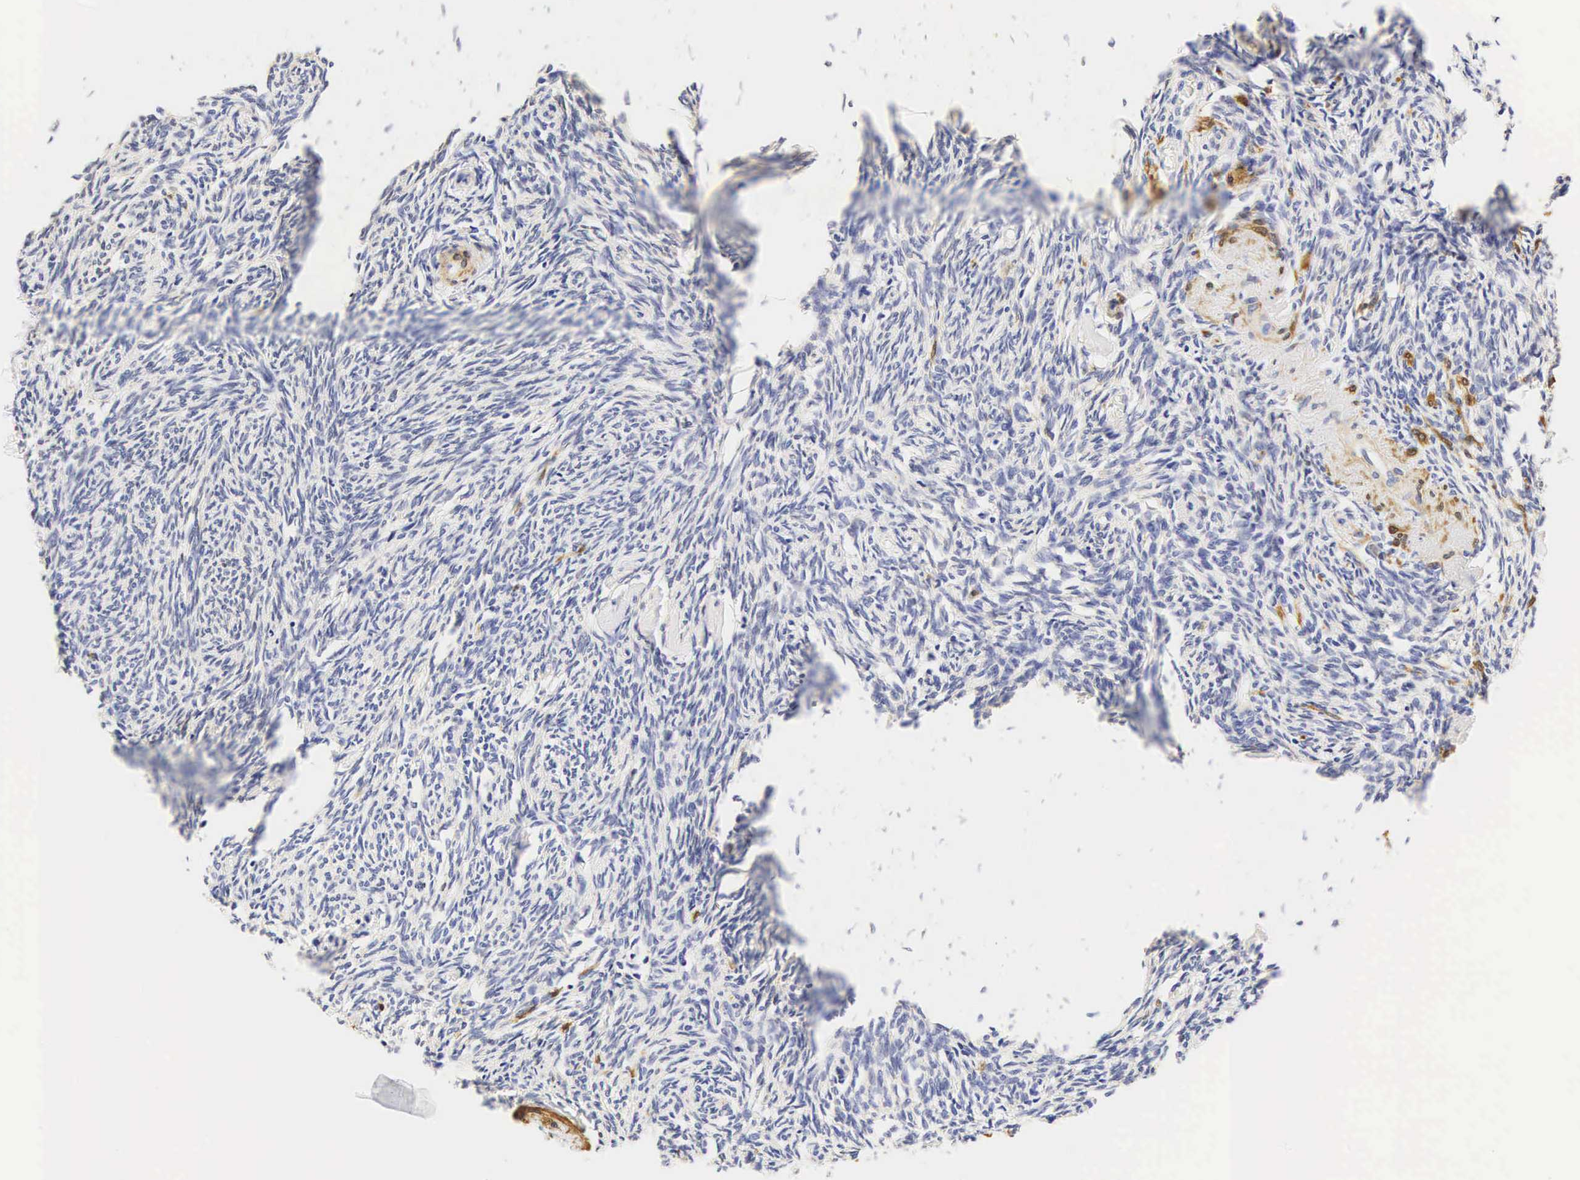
{"staining": {"intensity": "negative", "quantity": "none", "location": "none"}, "tissue": "ovary", "cell_type": "Ovarian stroma cells", "image_type": "normal", "snomed": [{"axis": "morphology", "description": "Normal tissue, NOS"}, {"axis": "topography", "description": "Ovary"}], "caption": "Protein analysis of benign ovary demonstrates no significant positivity in ovarian stroma cells.", "gene": "CNN1", "patient": {"sex": "female", "age": 54}}